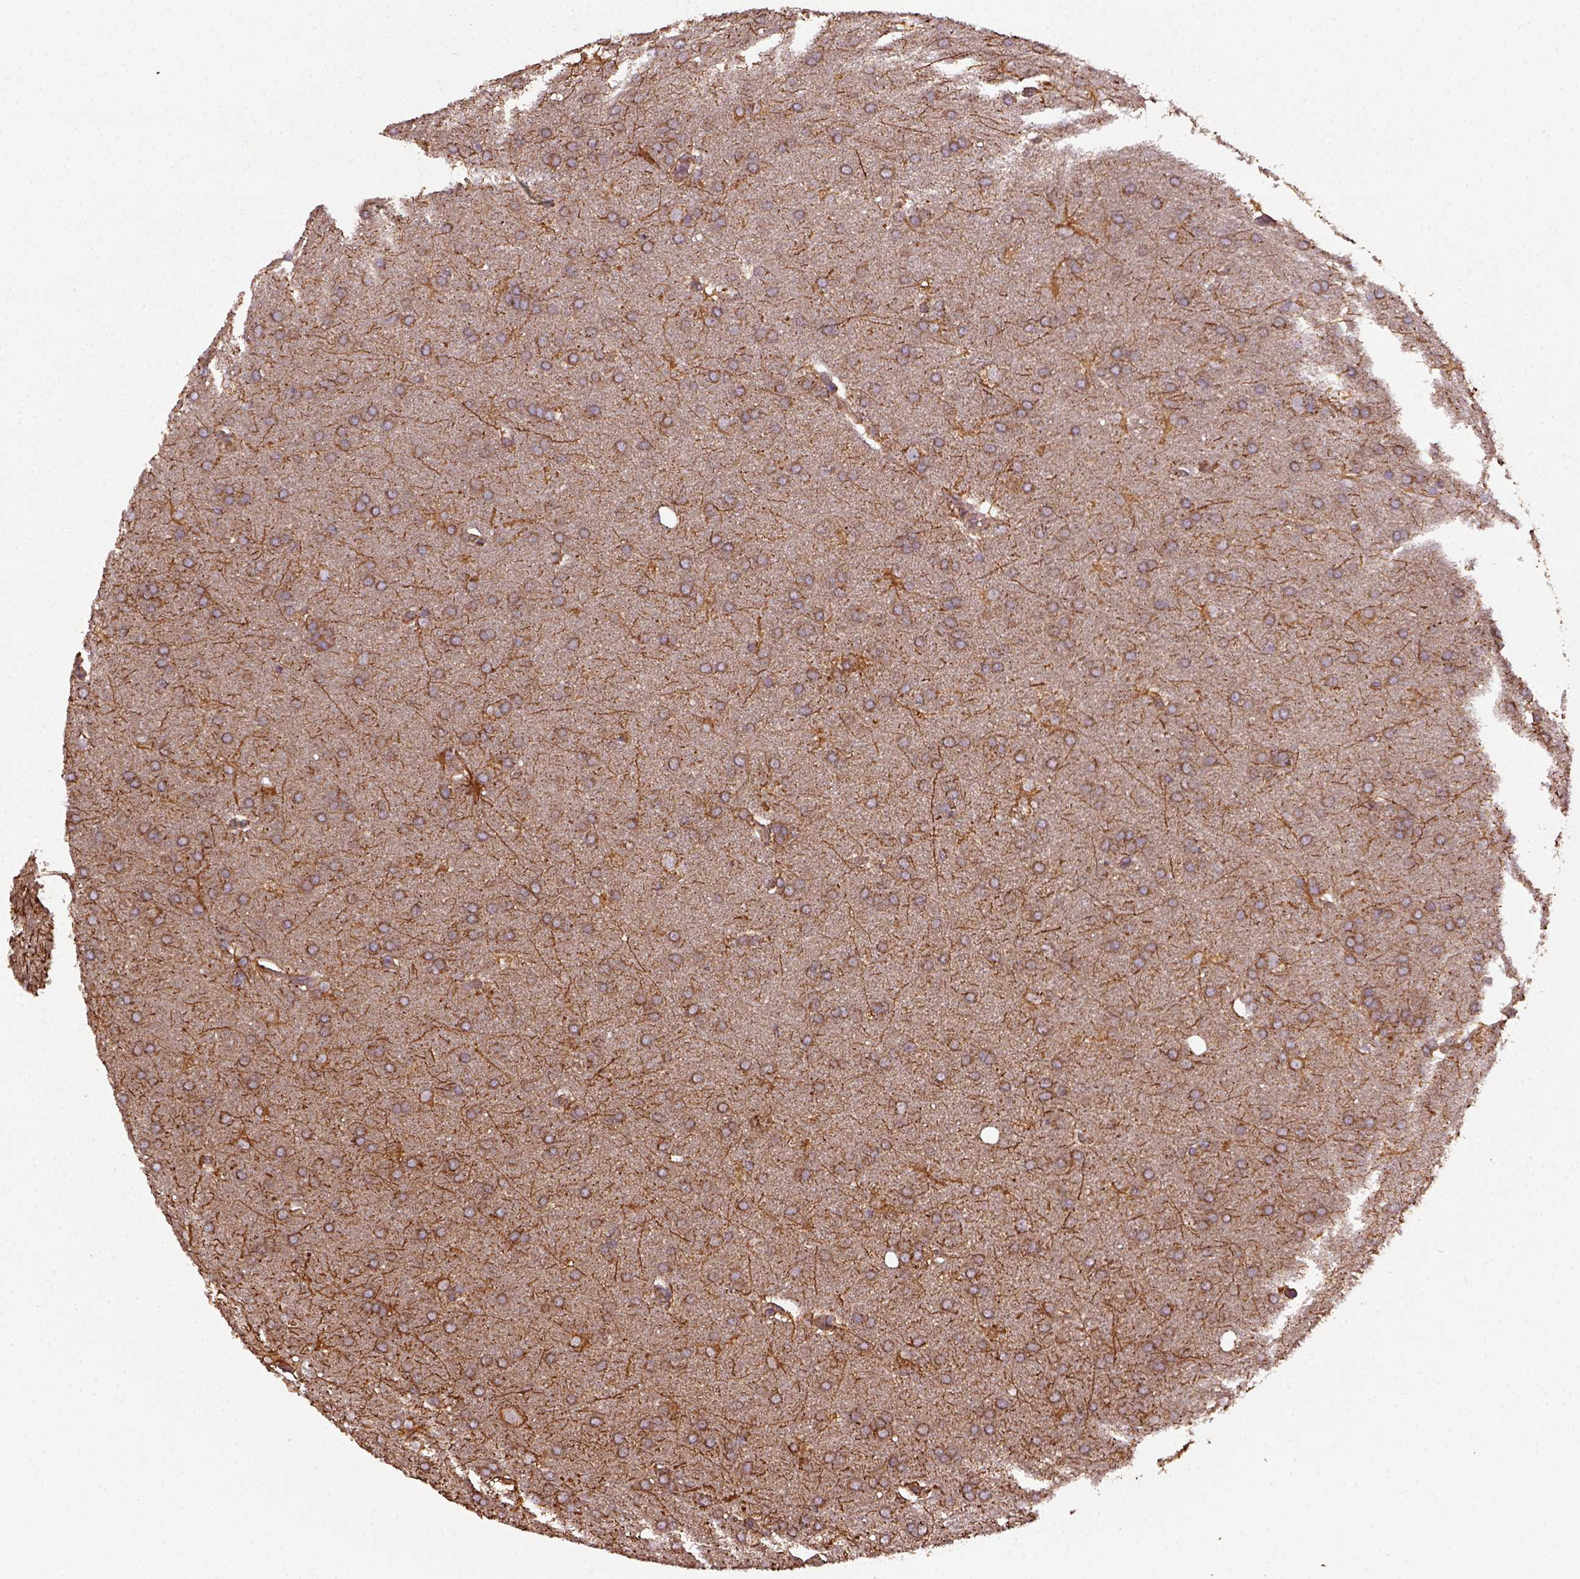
{"staining": {"intensity": "moderate", "quantity": ">75%", "location": "cytoplasmic/membranous"}, "tissue": "glioma", "cell_type": "Tumor cells", "image_type": "cancer", "snomed": [{"axis": "morphology", "description": "Glioma, malignant, Low grade"}, {"axis": "topography", "description": "Brain"}], "caption": "Immunohistochemistry (IHC) staining of glioma, which displays medium levels of moderate cytoplasmic/membranous positivity in approximately >75% of tumor cells indicating moderate cytoplasmic/membranous protein staining. The staining was performed using DAB (3,3'-diaminobenzidine) (brown) for protein detection and nuclei were counterstained in hematoxylin (blue).", "gene": "MAPK8IP3", "patient": {"sex": "female", "age": 32}}